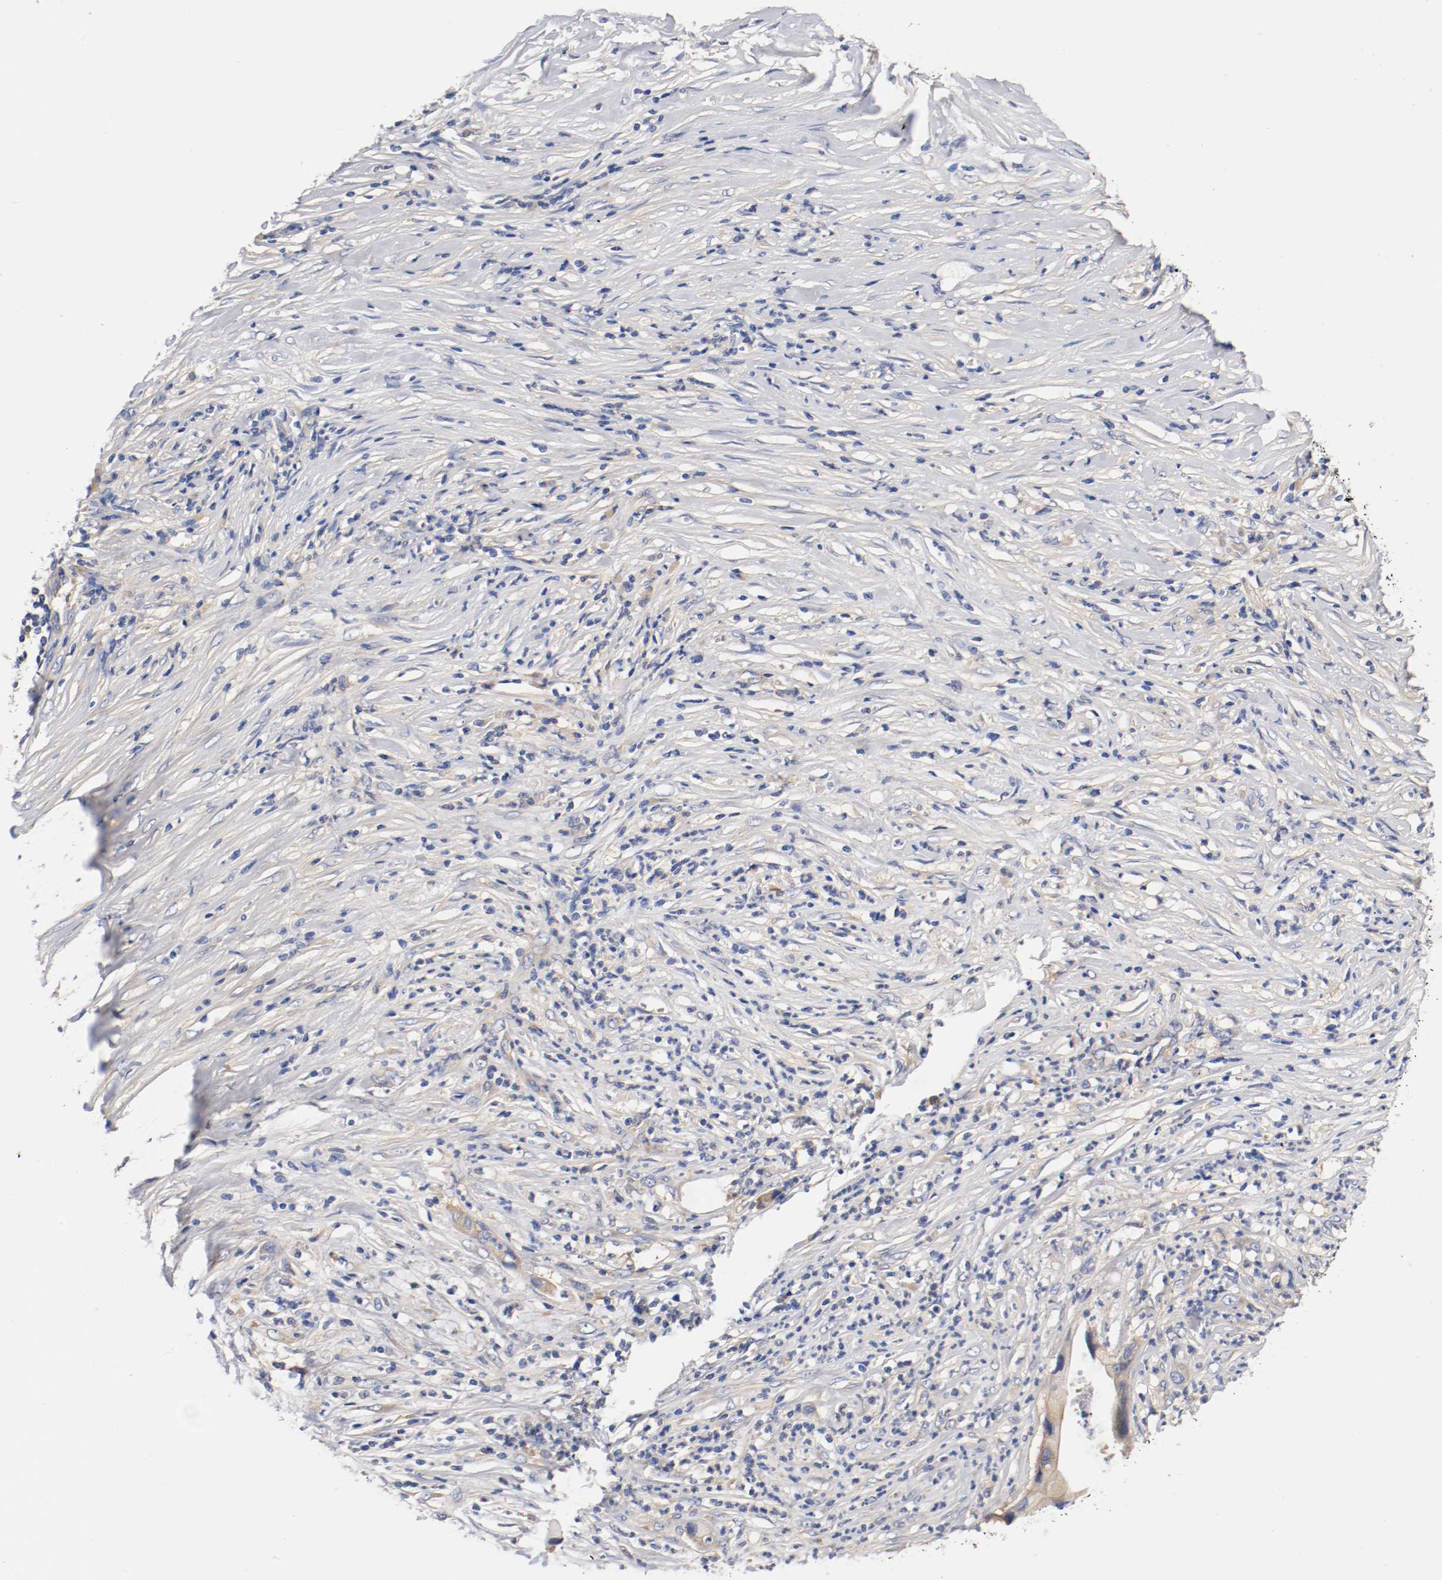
{"staining": {"intensity": "moderate", "quantity": ">75%", "location": "cytoplasmic/membranous"}, "tissue": "pancreatic cancer", "cell_type": "Tumor cells", "image_type": "cancer", "snomed": [{"axis": "morphology", "description": "Adenocarcinoma, NOS"}, {"axis": "topography", "description": "Pancreas"}], "caption": "This image reveals immunohistochemistry (IHC) staining of human pancreatic cancer, with medium moderate cytoplasmic/membranous expression in approximately >75% of tumor cells.", "gene": "HGS", "patient": {"sex": "female", "age": 59}}